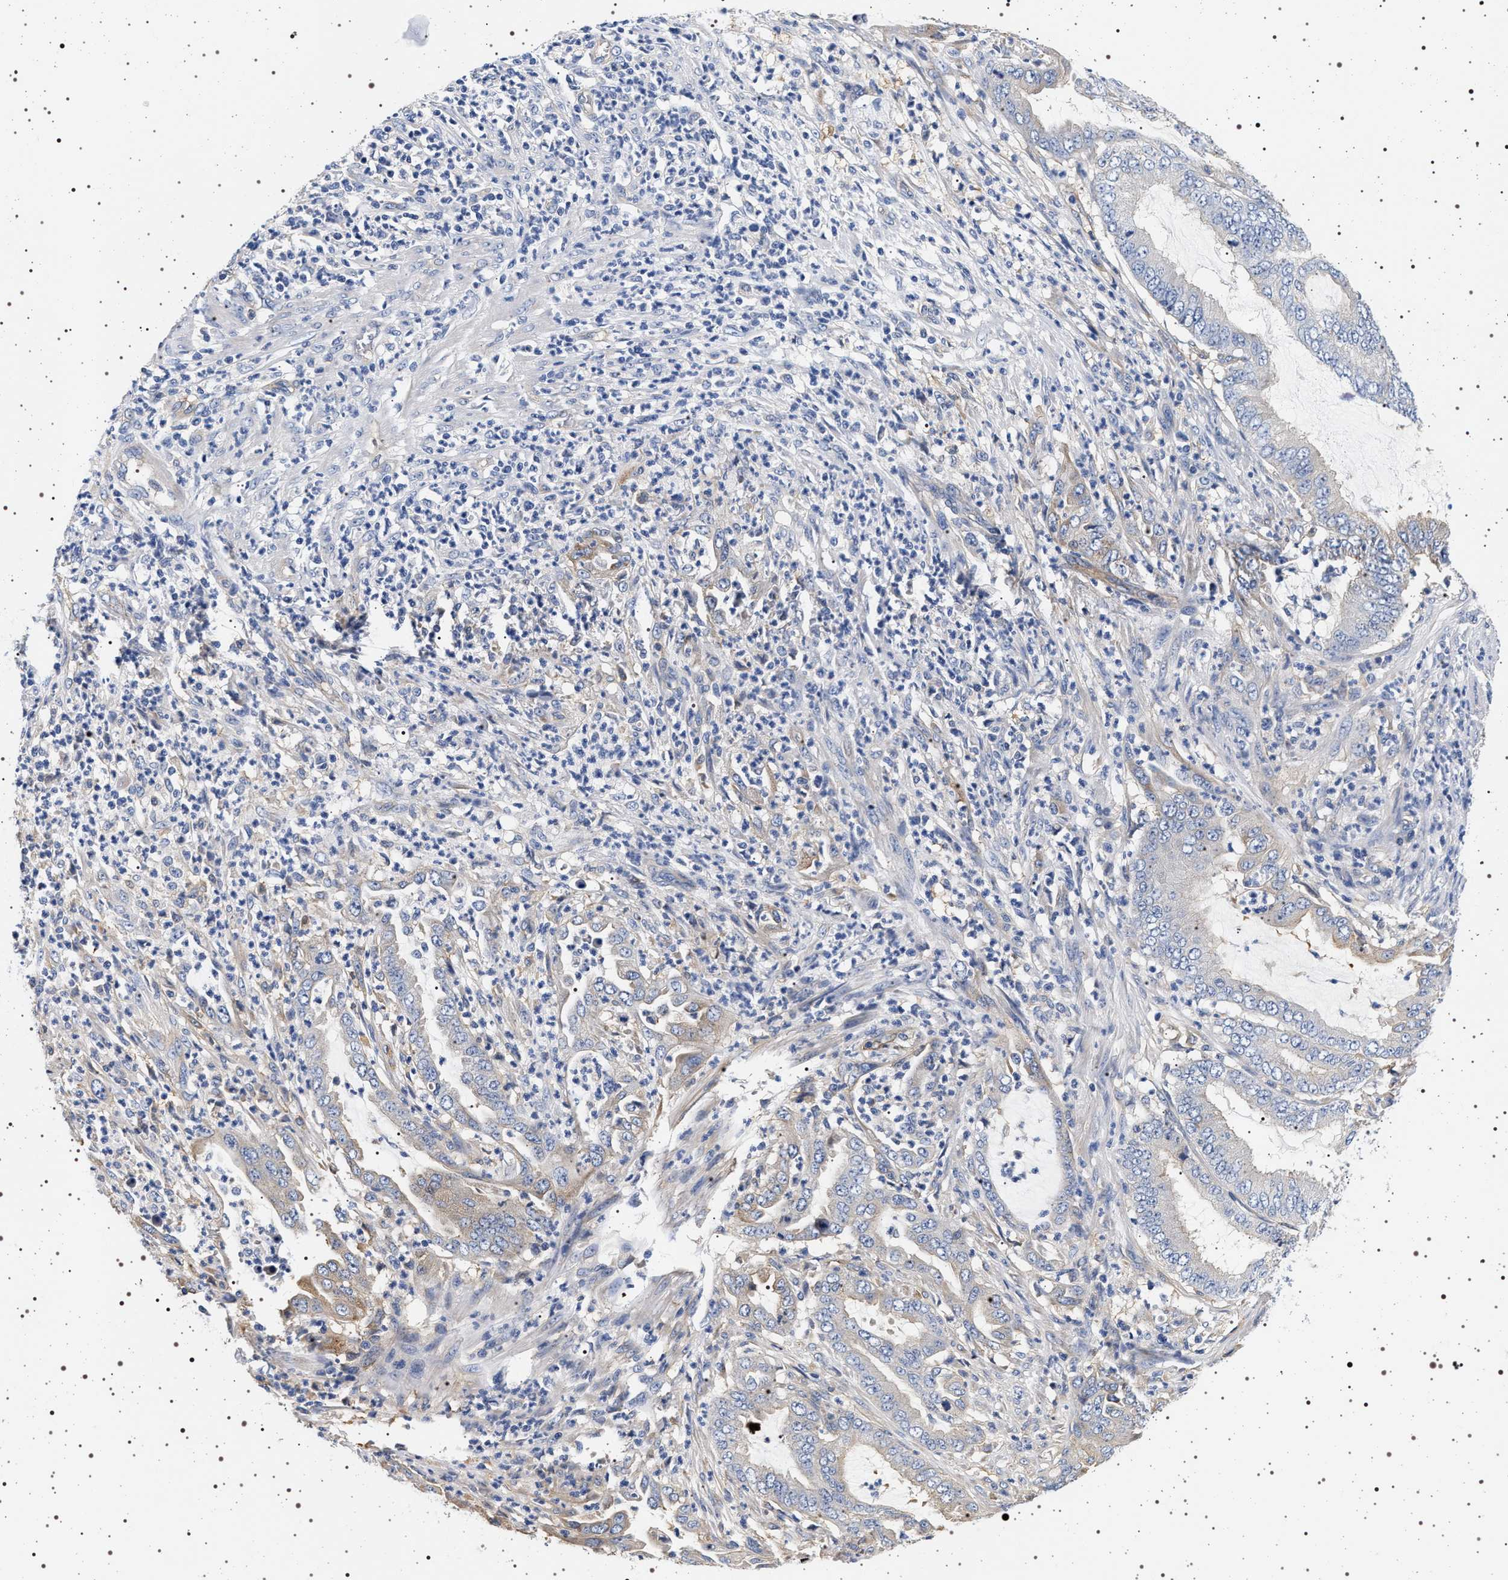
{"staining": {"intensity": "weak", "quantity": "<25%", "location": "cytoplasmic/membranous"}, "tissue": "endometrial cancer", "cell_type": "Tumor cells", "image_type": "cancer", "snomed": [{"axis": "morphology", "description": "Adenocarcinoma, NOS"}, {"axis": "topography", "description": "Endometrium"}], "caption": "Endometrial cancer was stained to show a protein in brown. There is no significant staining in tumor cells. (Brightfield microscopy of DAB (3,3'-diaminobenzidine) IHC at high magnification).", "gene": "HSD17B1", "patient": {"sex": "female", "age": 51}}